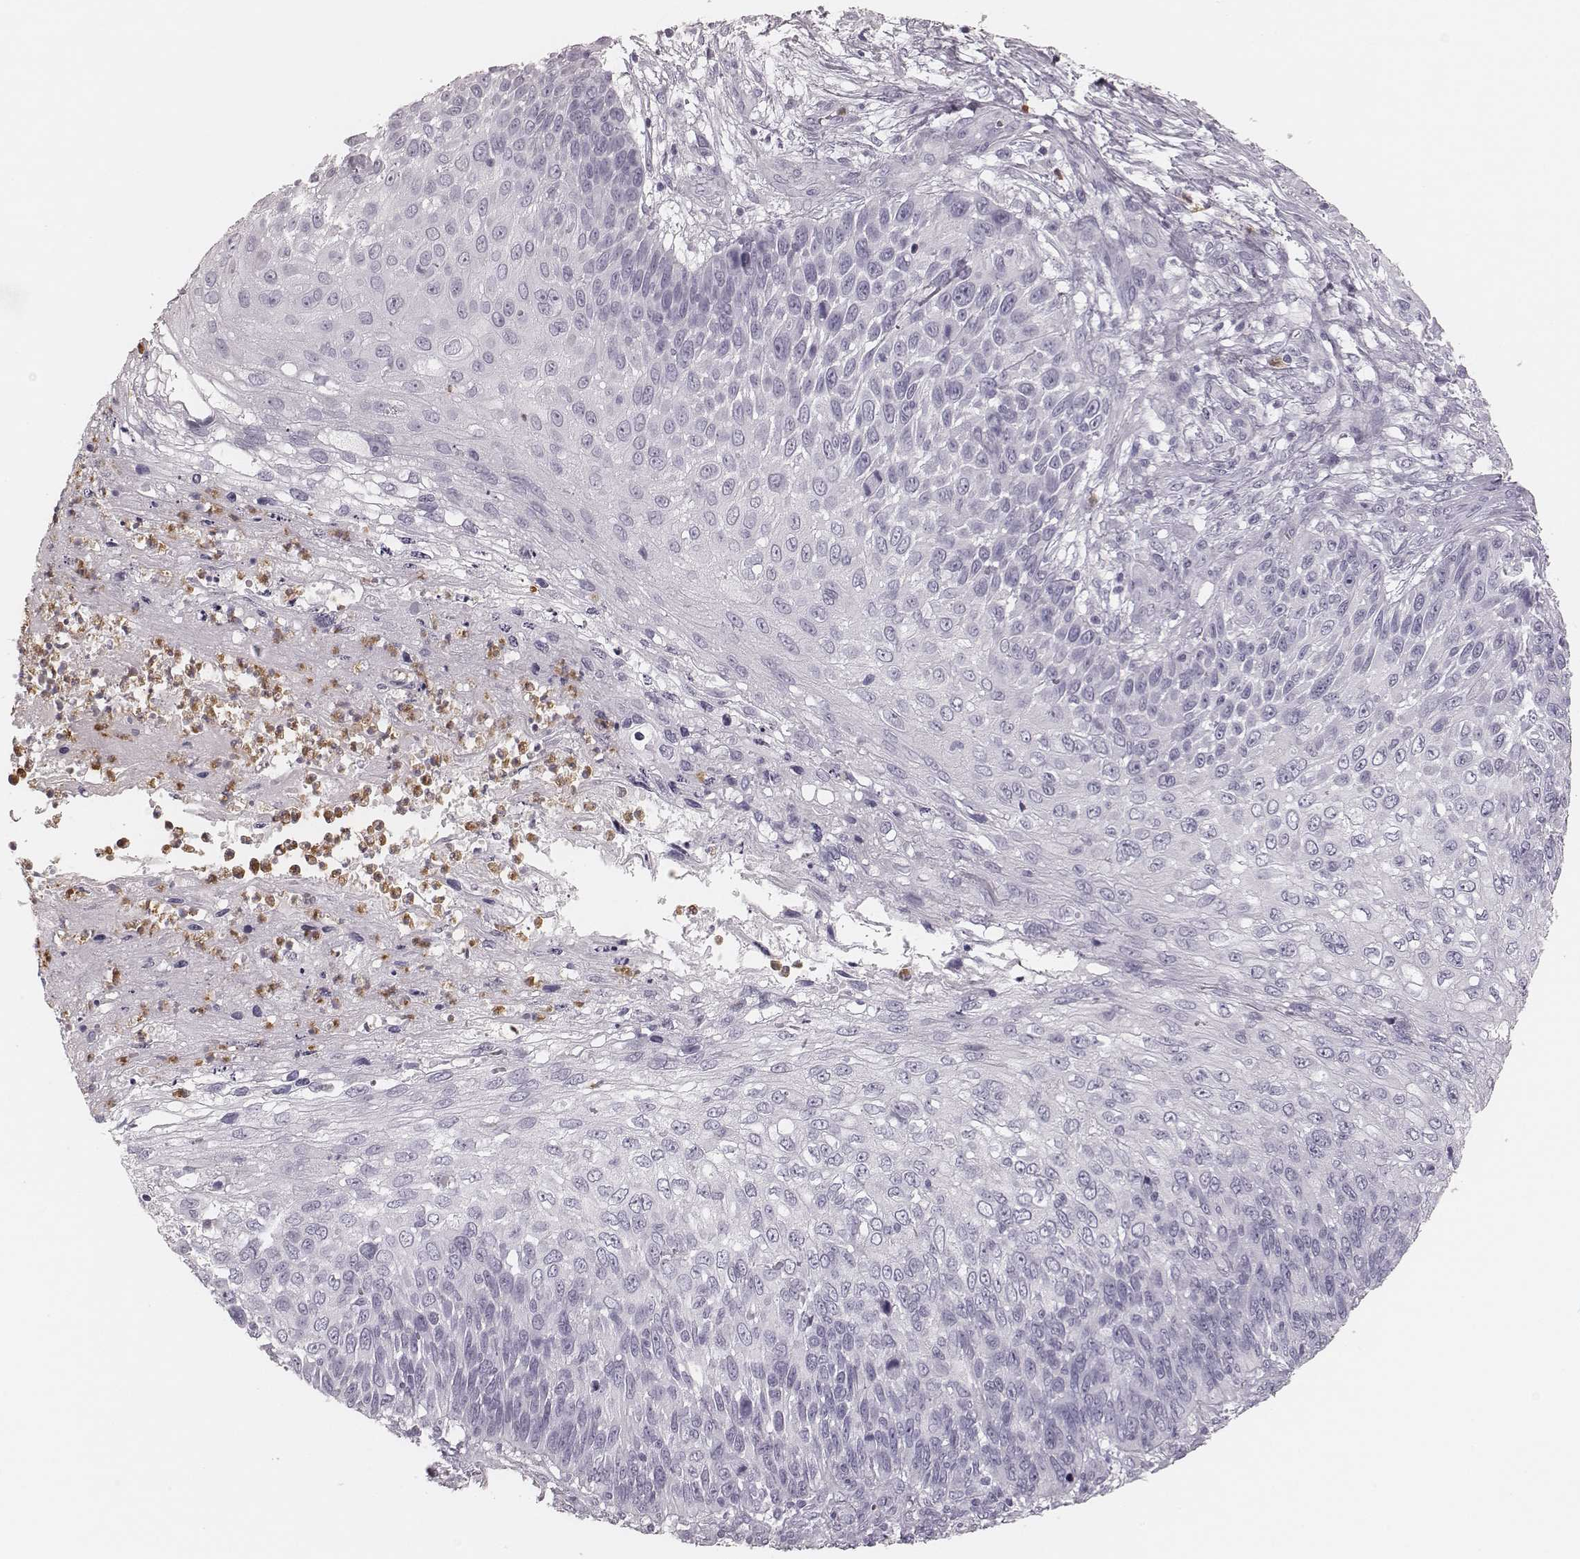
{"staining": {"intensity": "negative", "quantity": "none", "location": "none"}, "tissue": "skin cancer", "cell_type": "Tumor cells", "image_type": "cancer", "snomed": [{"axis": "morphology", "description": "Squamous cell carcinoma, NOS"}, {"axis": "topography", "description": "Skin"}], "caption": "The histopathology image displays no staining of tumor cells in skin squamous cell carcinoma.", "gene": "ELANE", "patient": {"sex": "male", "age": 92}}